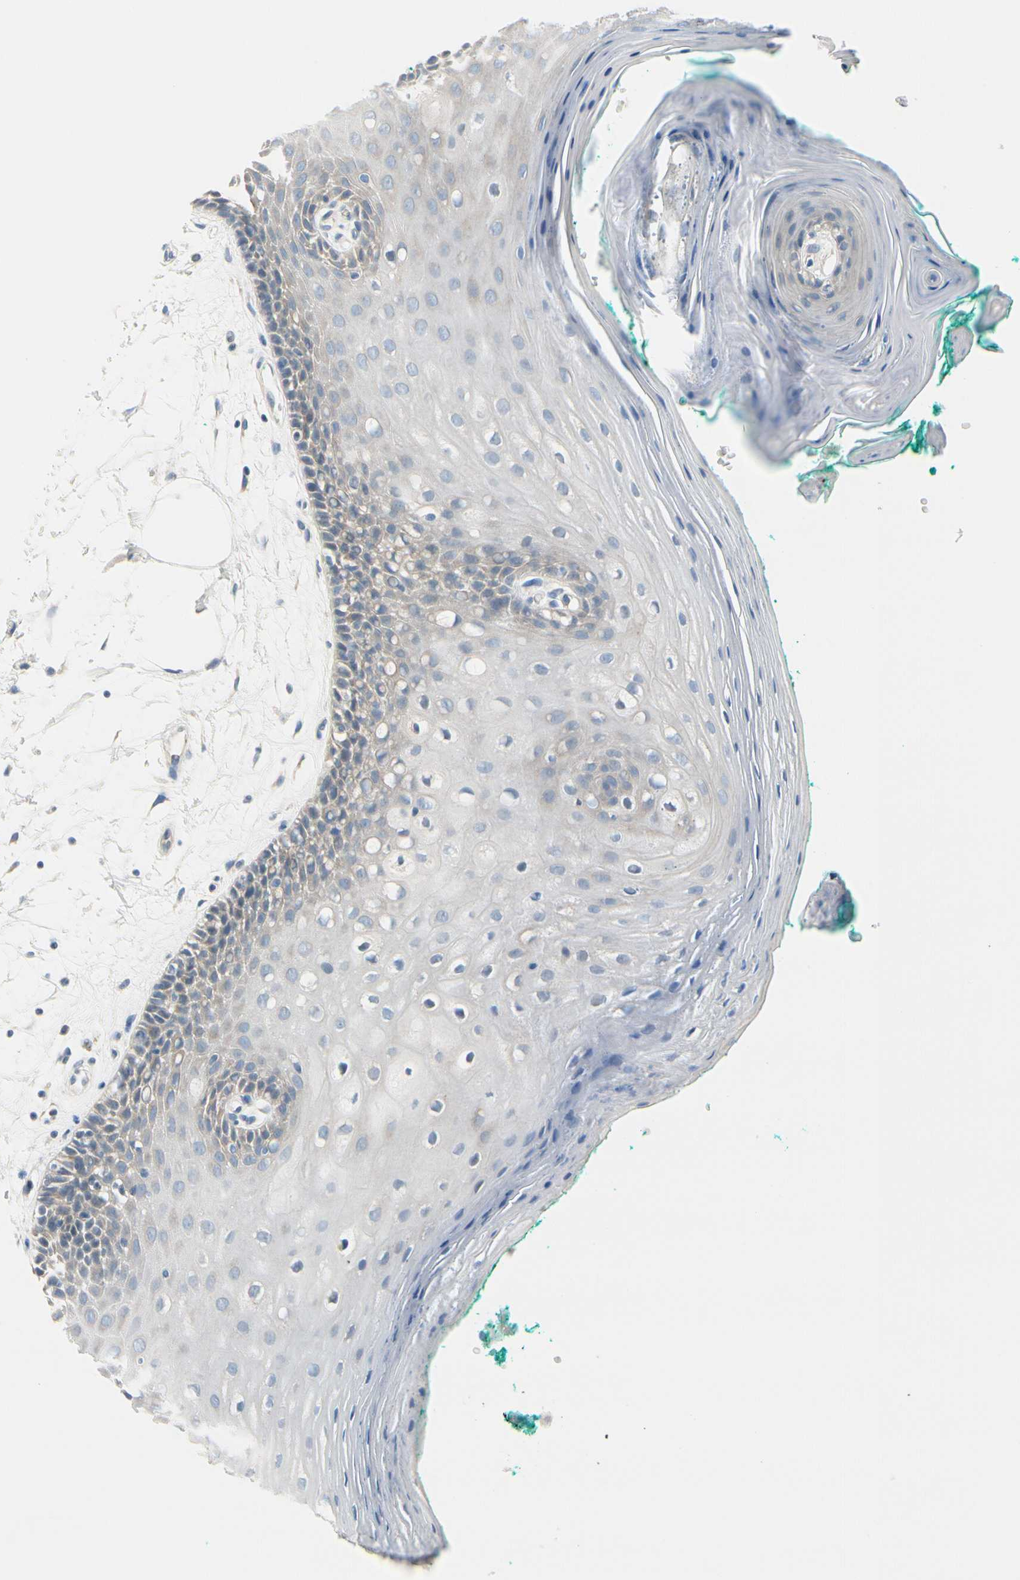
{"staining": {"intensity": "weak", "quantity": "<25%", "location": "cytoplasmic/membranous"}, "tissue": "oral mucosa", "cell_type": "Squamous epithelial cells", "image_type": "normal", "snomed": [{"axis": "morphology", "description": "Normal tissue, NOS"}, {"axis": "topography", "description": "Skeletal muscle"}, {"axis": "topography", "description": "Oral tissue"}, {"axis": "topography", "description": "Peripheral nerve tissue"}], "caption": "An image of oral mucosa stained for a protein reveals no brown staining in squamous epithelial cells.", "gene": "FCER2", "patient": {"sex": "female", "age": 84}}